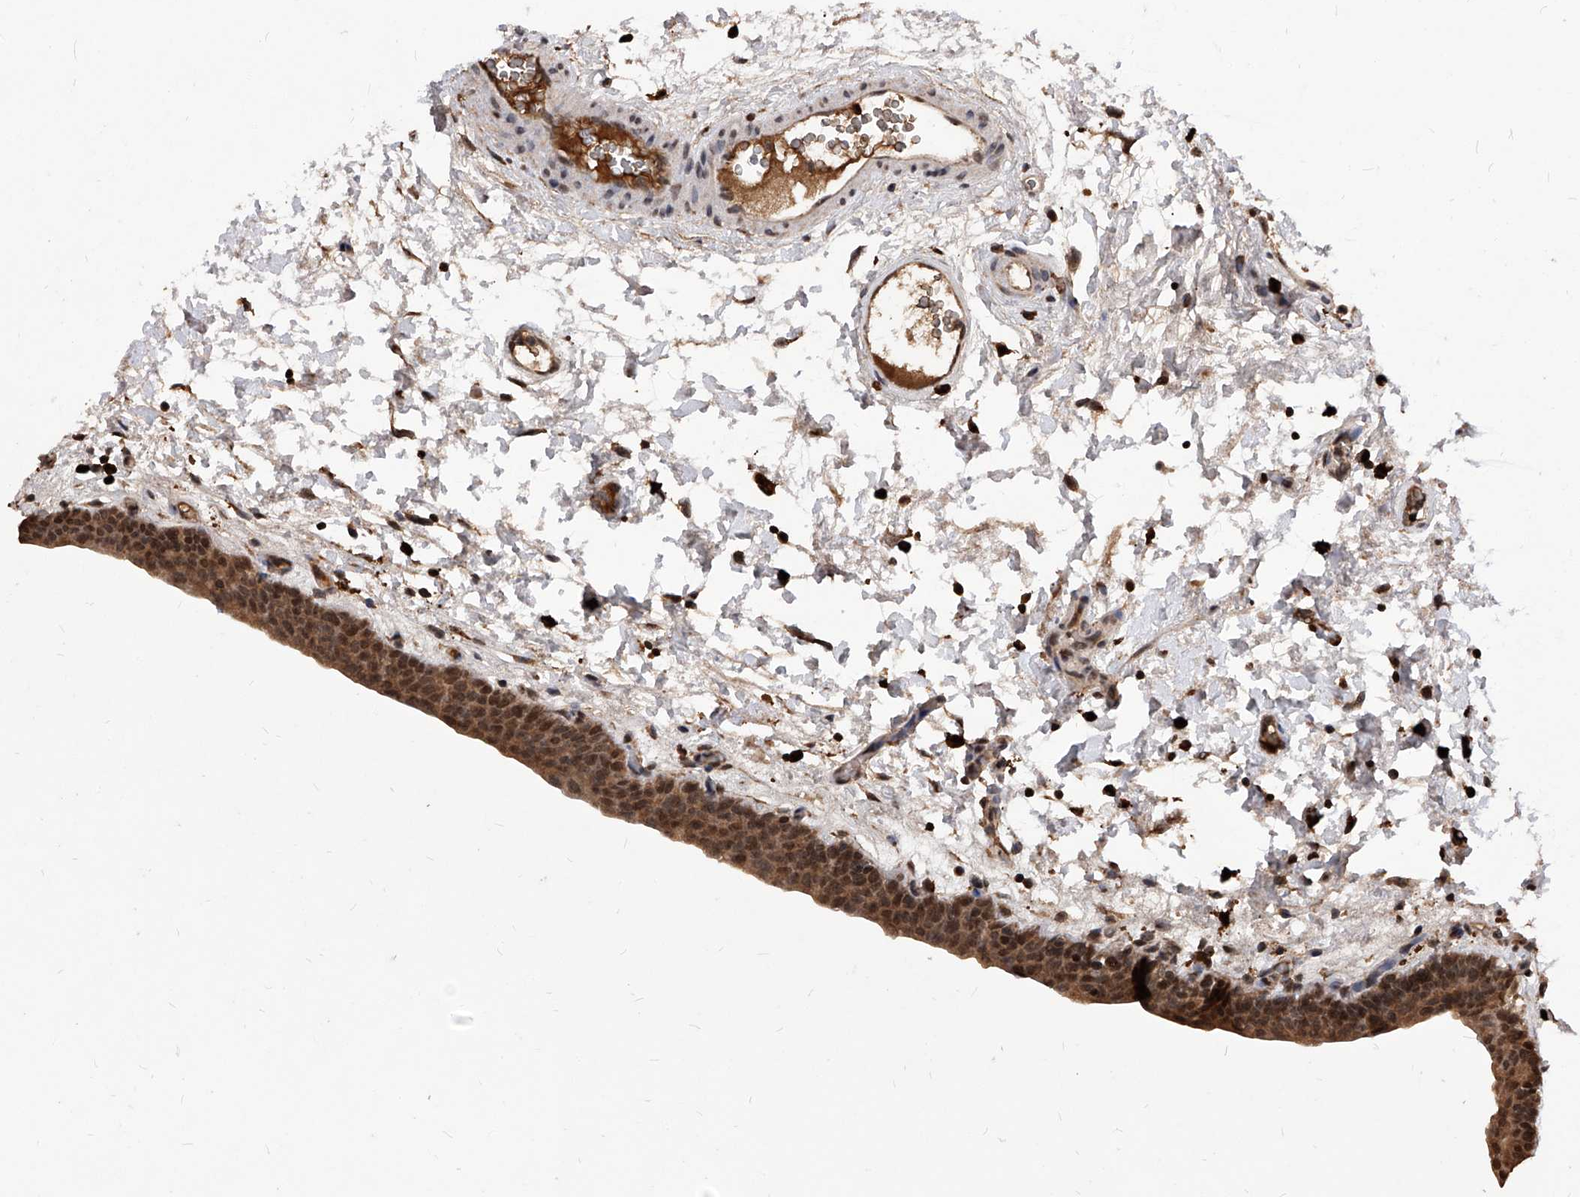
{"staining": {"intensity": "moderate", "quantity": ">75%", "location": "cytoplasmic/membranous,nuclear"}, "tissue": "urinary bladder", "cell_type": "Urothelial cells", "image_type": "normal", "snomed": [{"axis": "morphology", "description": "Normal tissue, NOS"}, {"axis": "topography", "description": "Urinary bladder"}], "caption": "Protein analysis of unremarkable urinary bladder exhibits moderate cytoplasmic/membranous,nuclear positivity in approximately >75% of urothelial cells.", "gene": "ID1", "patient": {"sex": "male", "age": 83}}